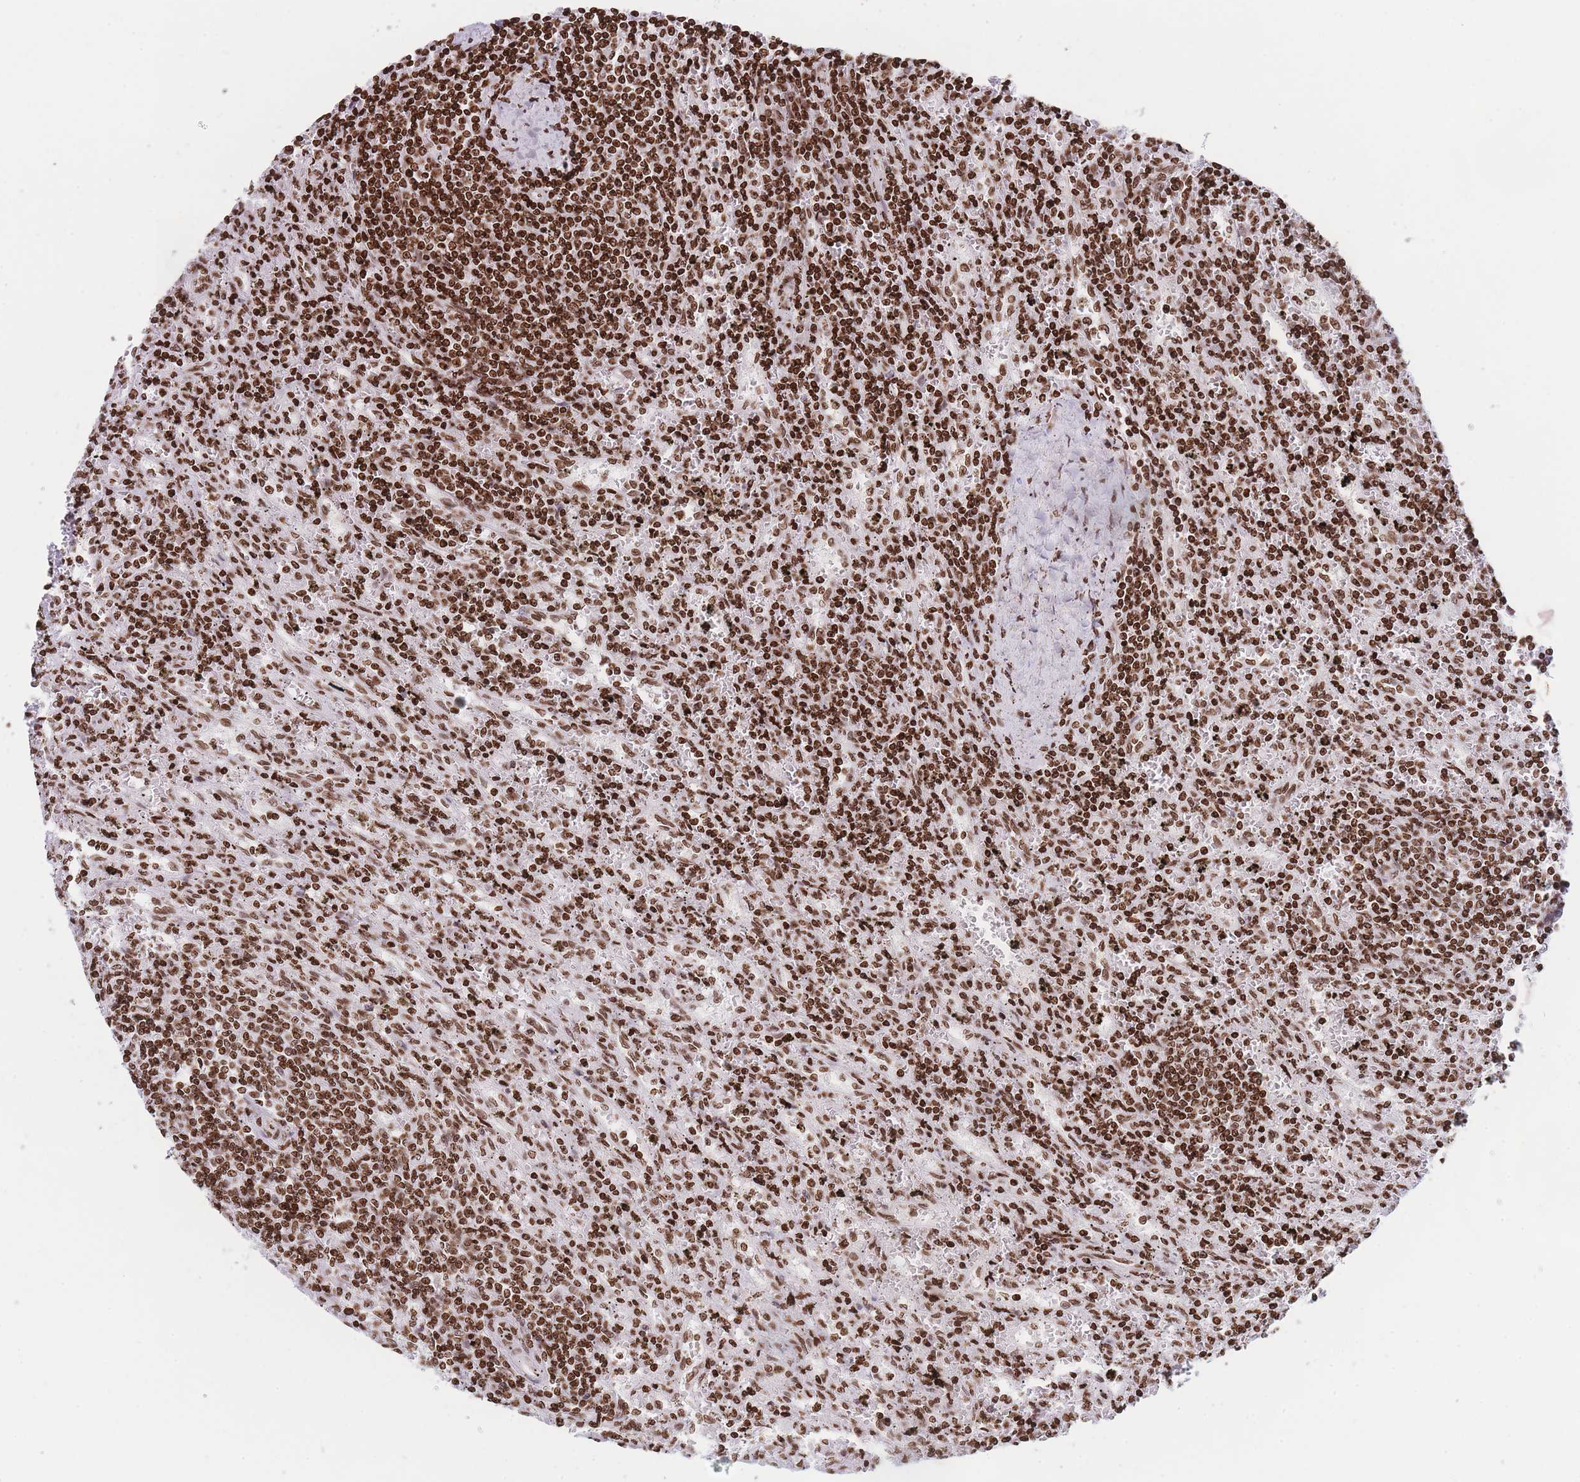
{"staining": {"intensity": "strong", "quantity": ">75%", "location": "nuclear"}, "tissue": "lymphoma", "cell_type": "Tumor cells", "image_type": "cancer", "snomed": [{"axis": "morphology", "description": "Malignant lymphoma, non-Hodgkin's type, Low grade"}, {"axis": "topography", "description": "Spleen"}], "caption": "This is an image of IHC staining of malignant lymphoma, non-Hodgkin's type (low-grade), which shows strong positivity in the nuclear of tumor cells.", "gene": "AK9", "patient": {"sex": "male", "age": 76}}